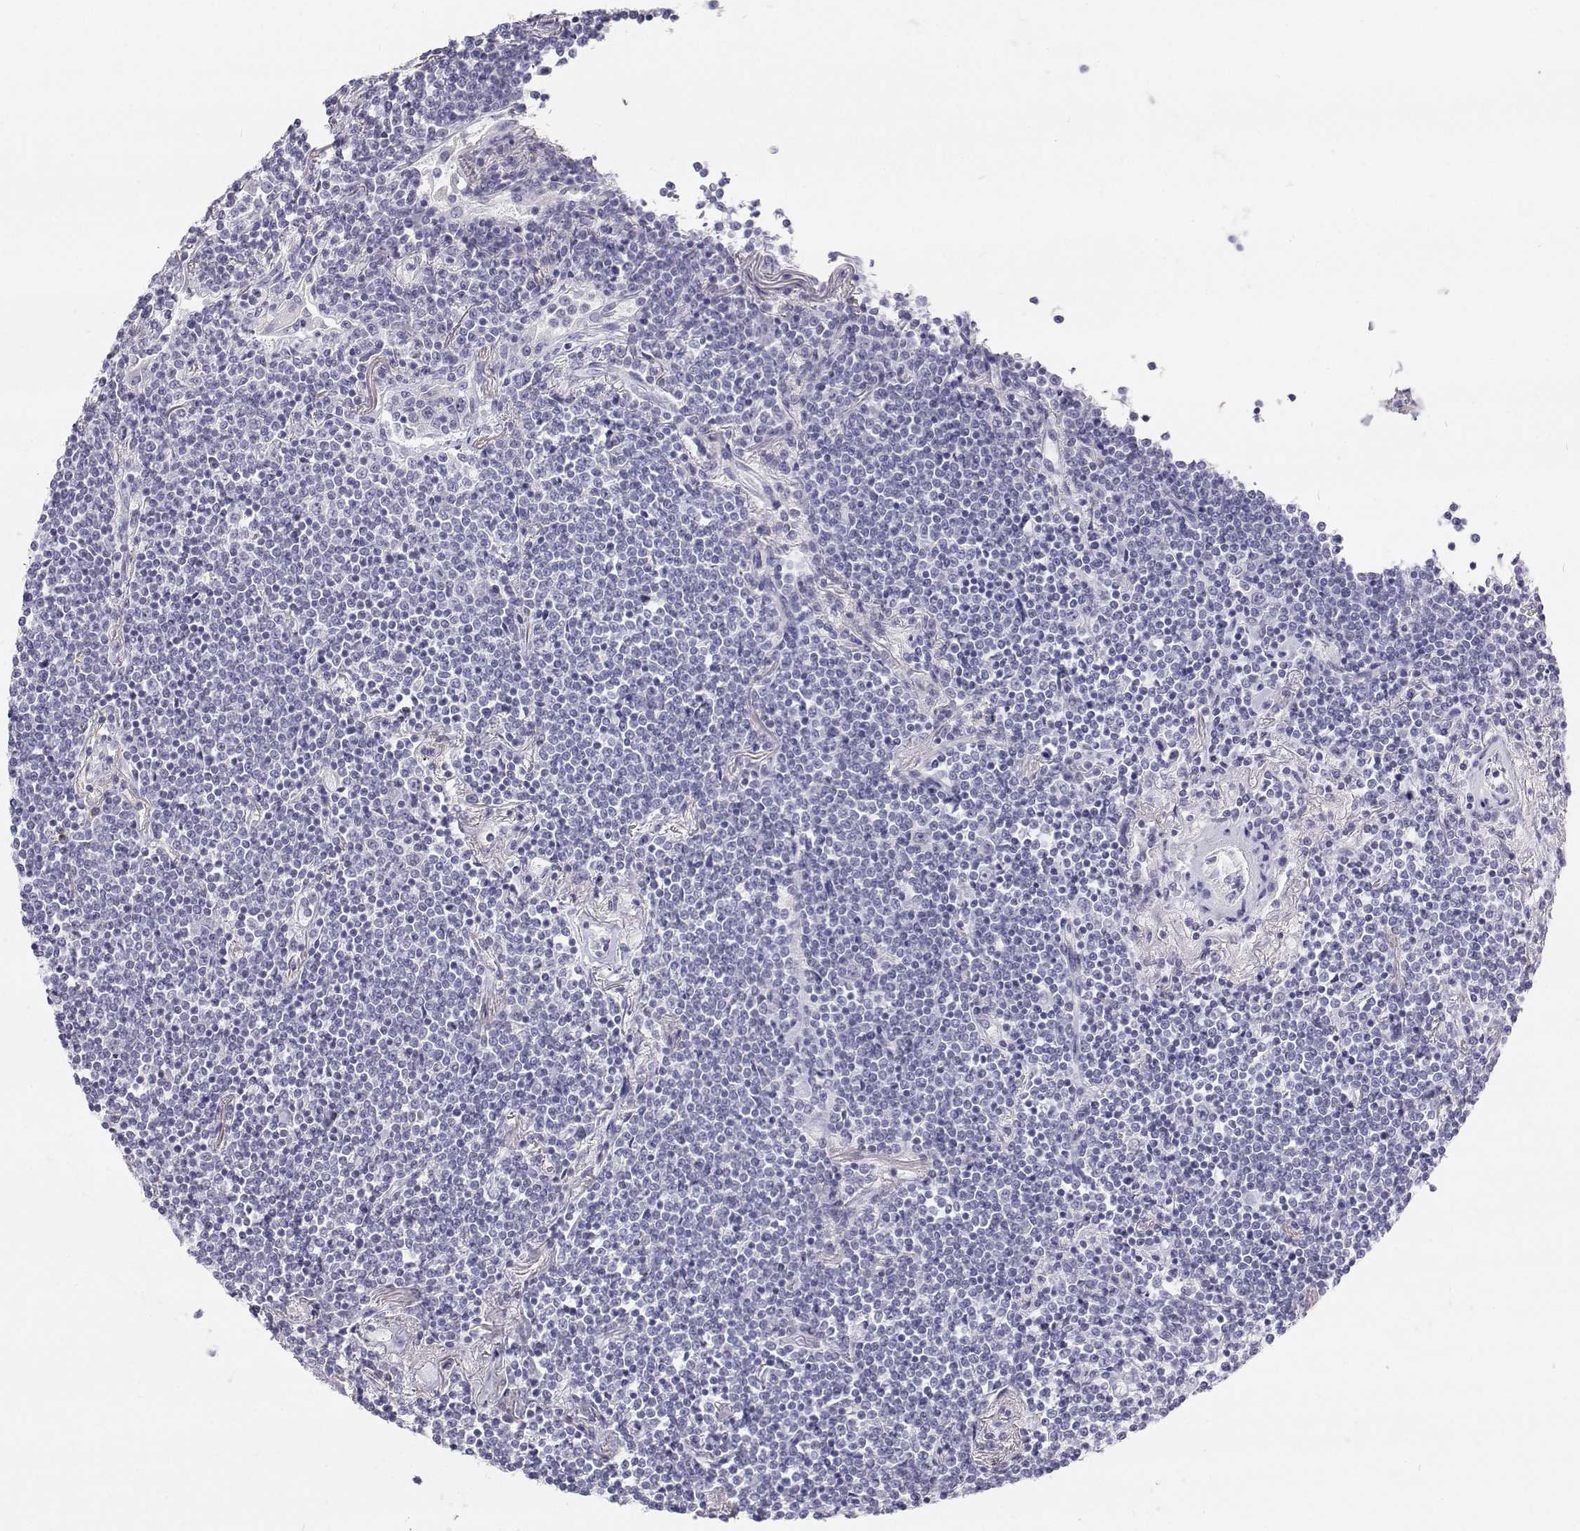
{"staining": {"intensity": "negative", "quantity": "none", "location": "none"}, "tissue": "lymphoma", "cell_type": "Tumor cells", "image_type": "cancer", "snomed": [{"axis": "morphology", "description": "Malignant lymphoma, non-Hodgkin's type, Low grade"}, {"axis": "topography", "description": "Lung"}], "caption": "Tumor cells are negative for protein expression in human lymphoma.", "gene": "TTN", "patient": {"sex": "female", "age": 71}}